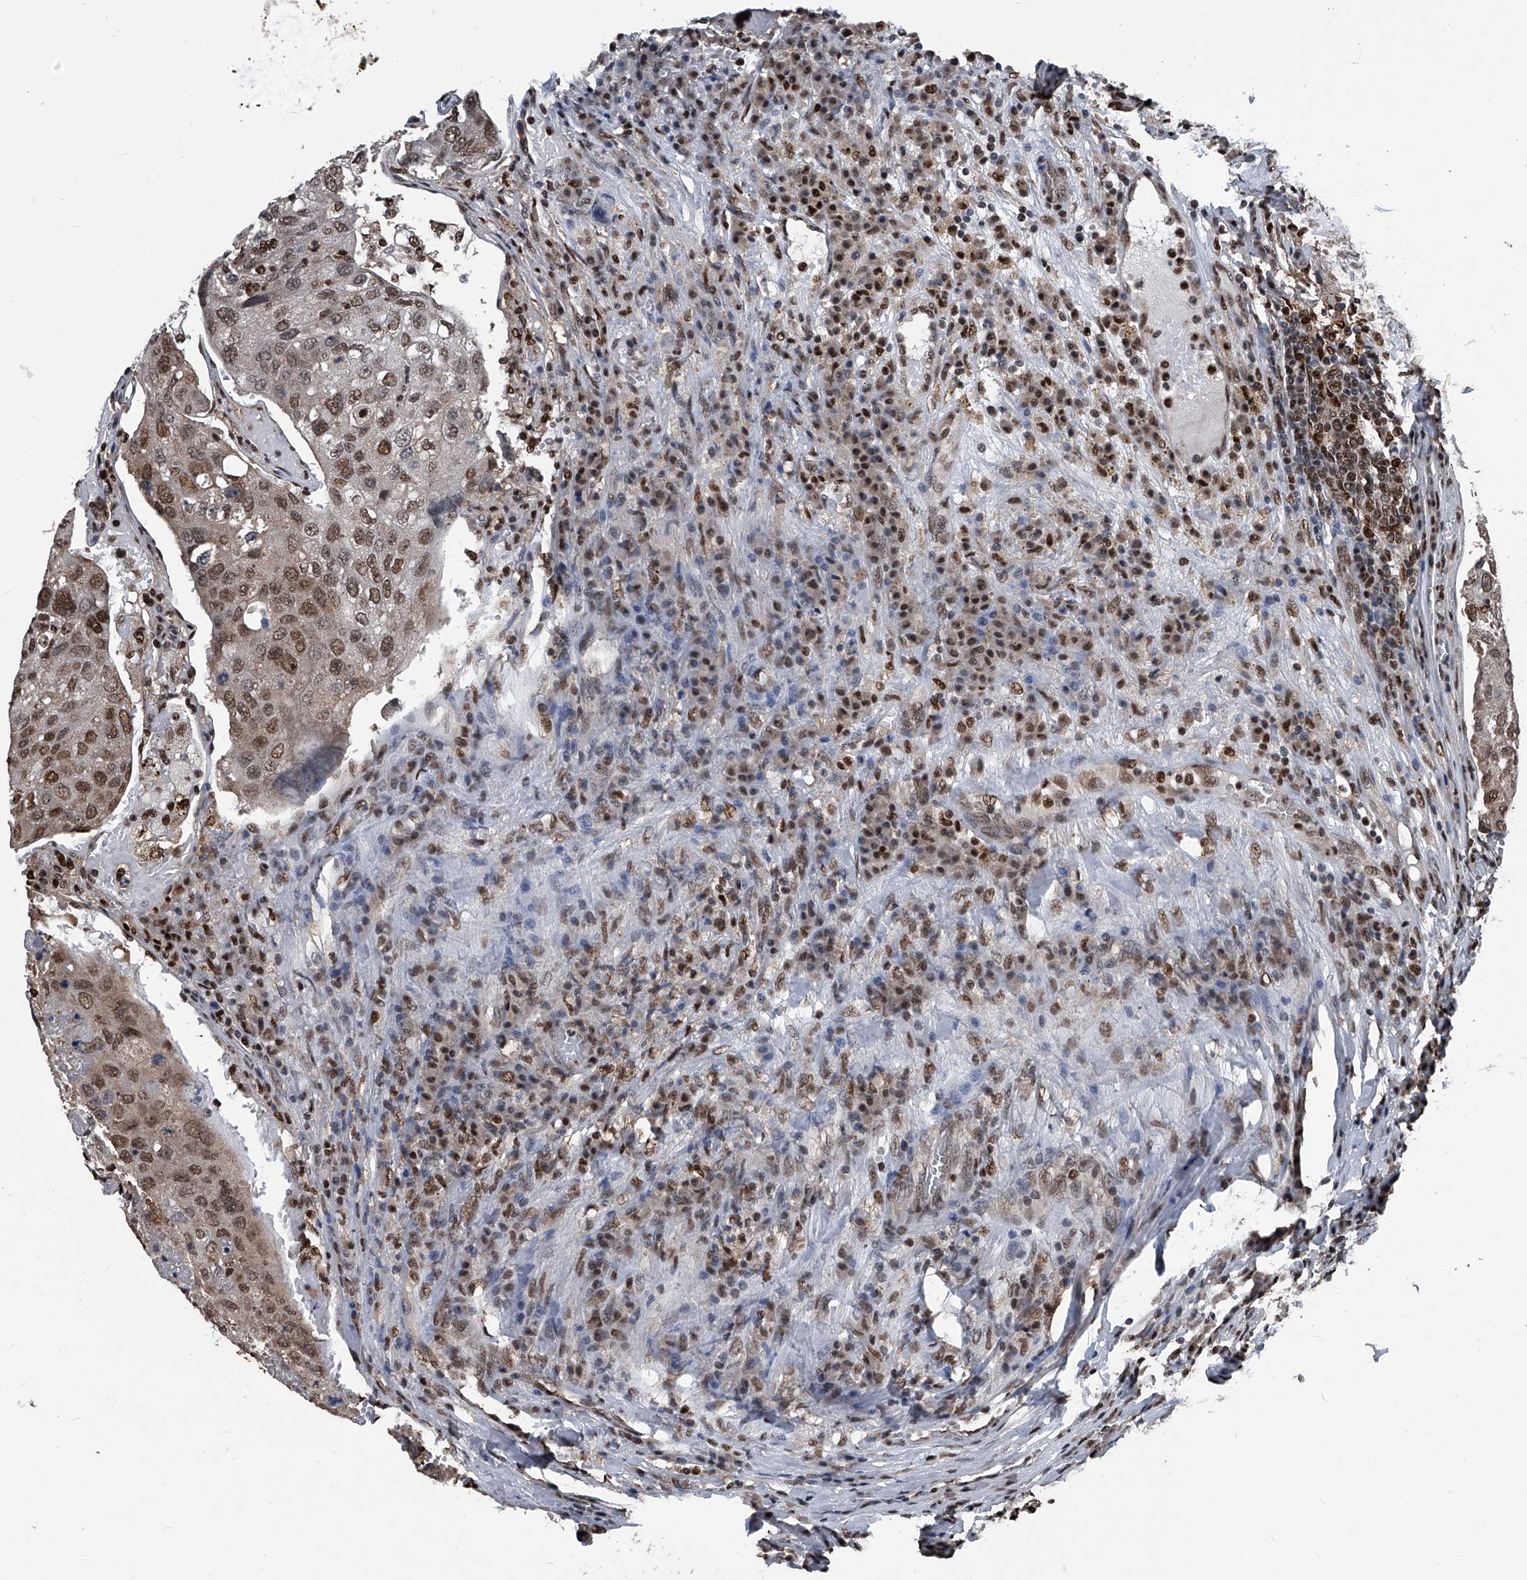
{"staining": {"intensity": "moderate", "quantity": ">75%", "location": "nuclear"}, "tissue": "urothelial cancer", "cell_type": "Tumor cells", "image_type": "cancer", "snomed": [{"axis": "morphology", "description": "Urothelial carcinoma, High grade"}, {"axis": "topography", "description": "Lymph node"}, {"axis": "topography", "description": "Urinary bladder"}], "caption": "High-magnification brightfield microscopy of urothelial carcinoma (high-grade) stained with DAB (brown) and counterstained with hematoxylin (blue). tumor cells exhibit moderate nuclear staining is identified in about>75% of cells.", "gene": "FKBP5", "patient": {"sex": "male", "age": 51}}